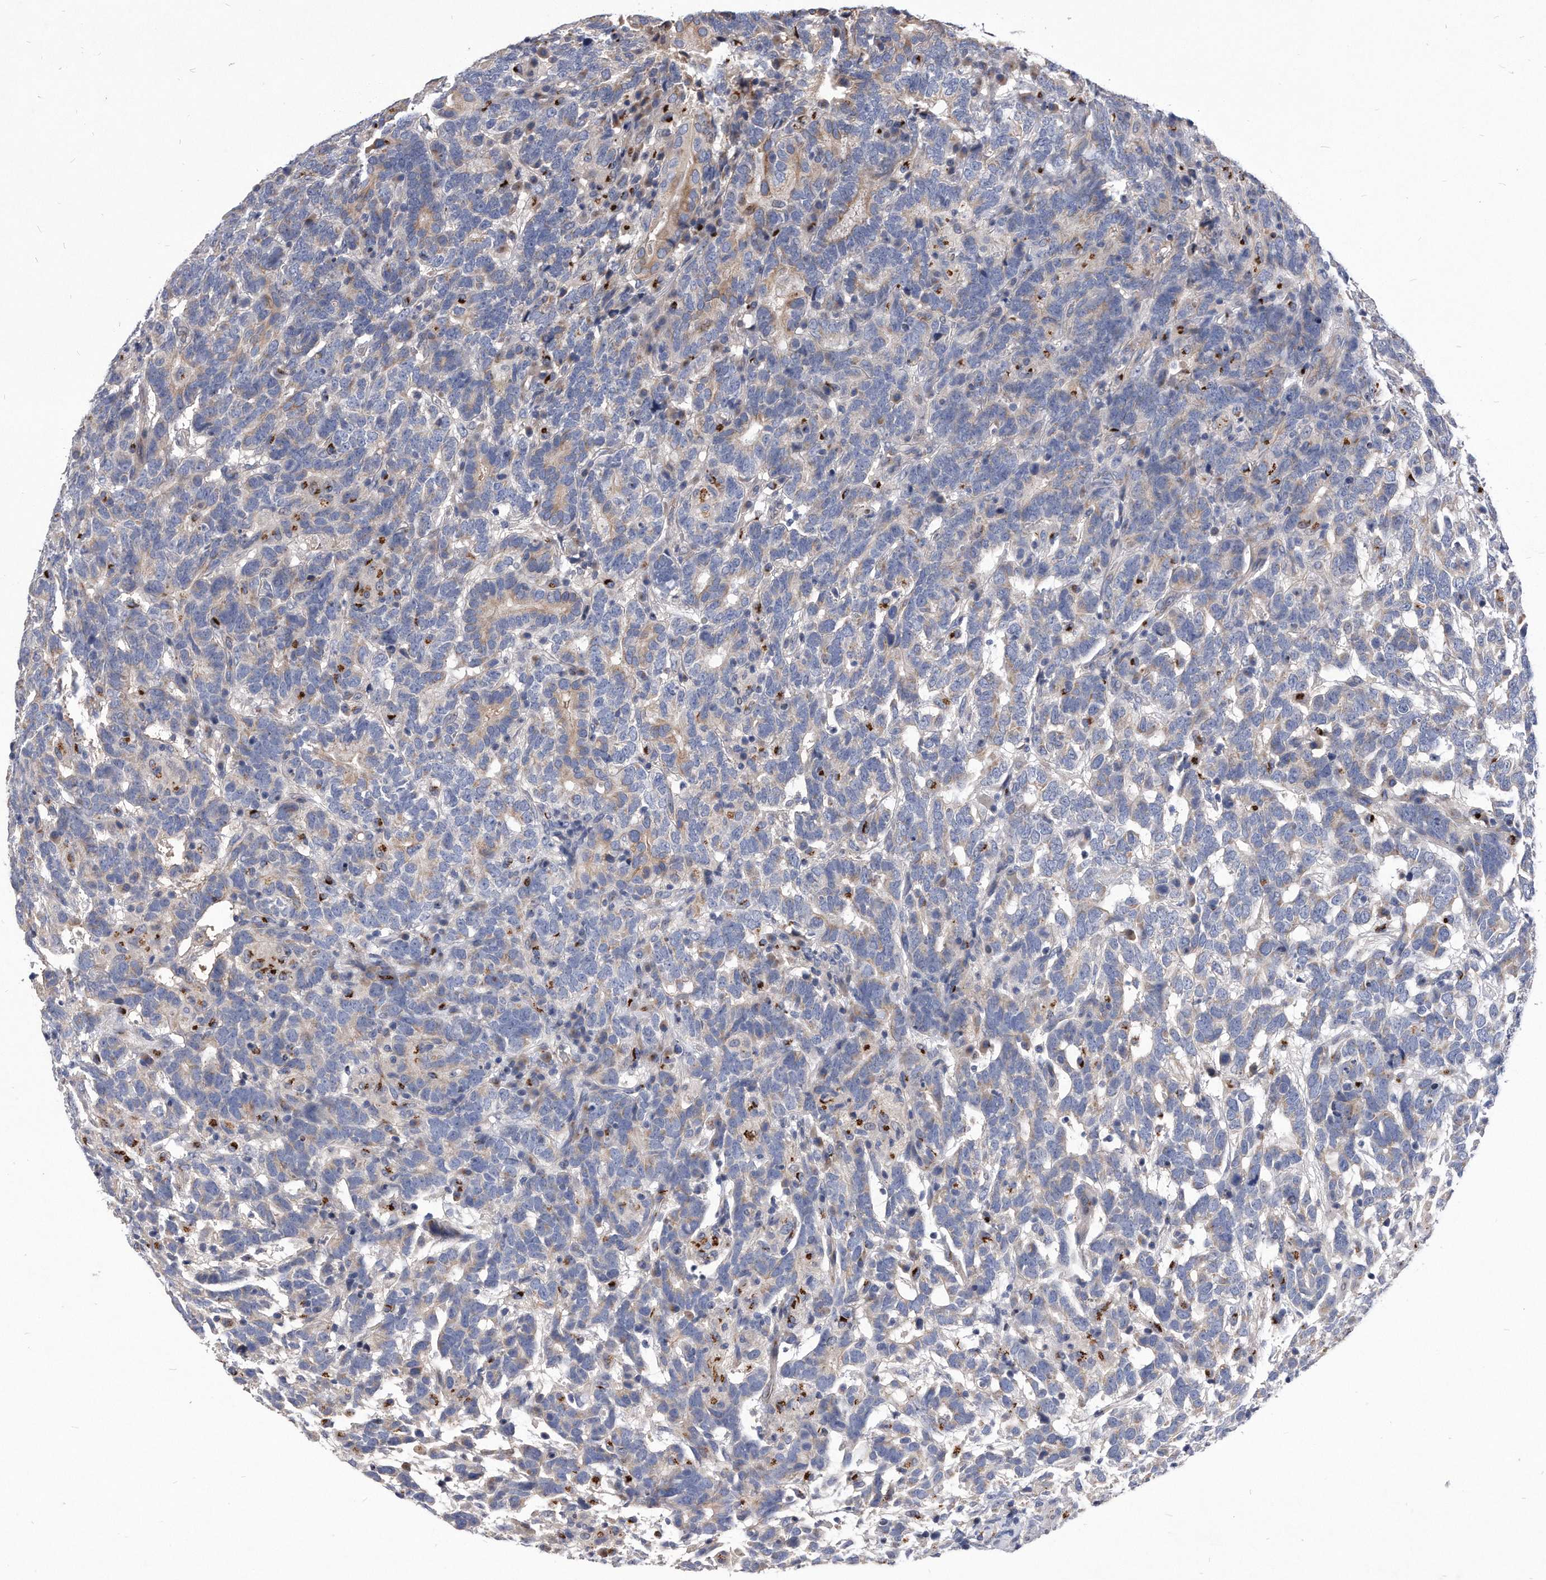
{"staining": {"intensity": "weak", "quantity": "<25%", "location": "cytoplasmic/membranous"}, "tissue": "testis cancer", "cell_type": "Tumor cells", "image_type": "cancer", "snomed": [{"axis": "morphology", "description": "Carcinoma, Embryonal, NOS"}, {"axis": "topography", "description": "Testis"}], "caption": "This is an immunohistochemistry (IHC) micrograph of testis embryonal carcinoma. There is no positivity in tumor cells.", "gene": "MGAT4A", "patient": {"sex": "male", "age": 26}}